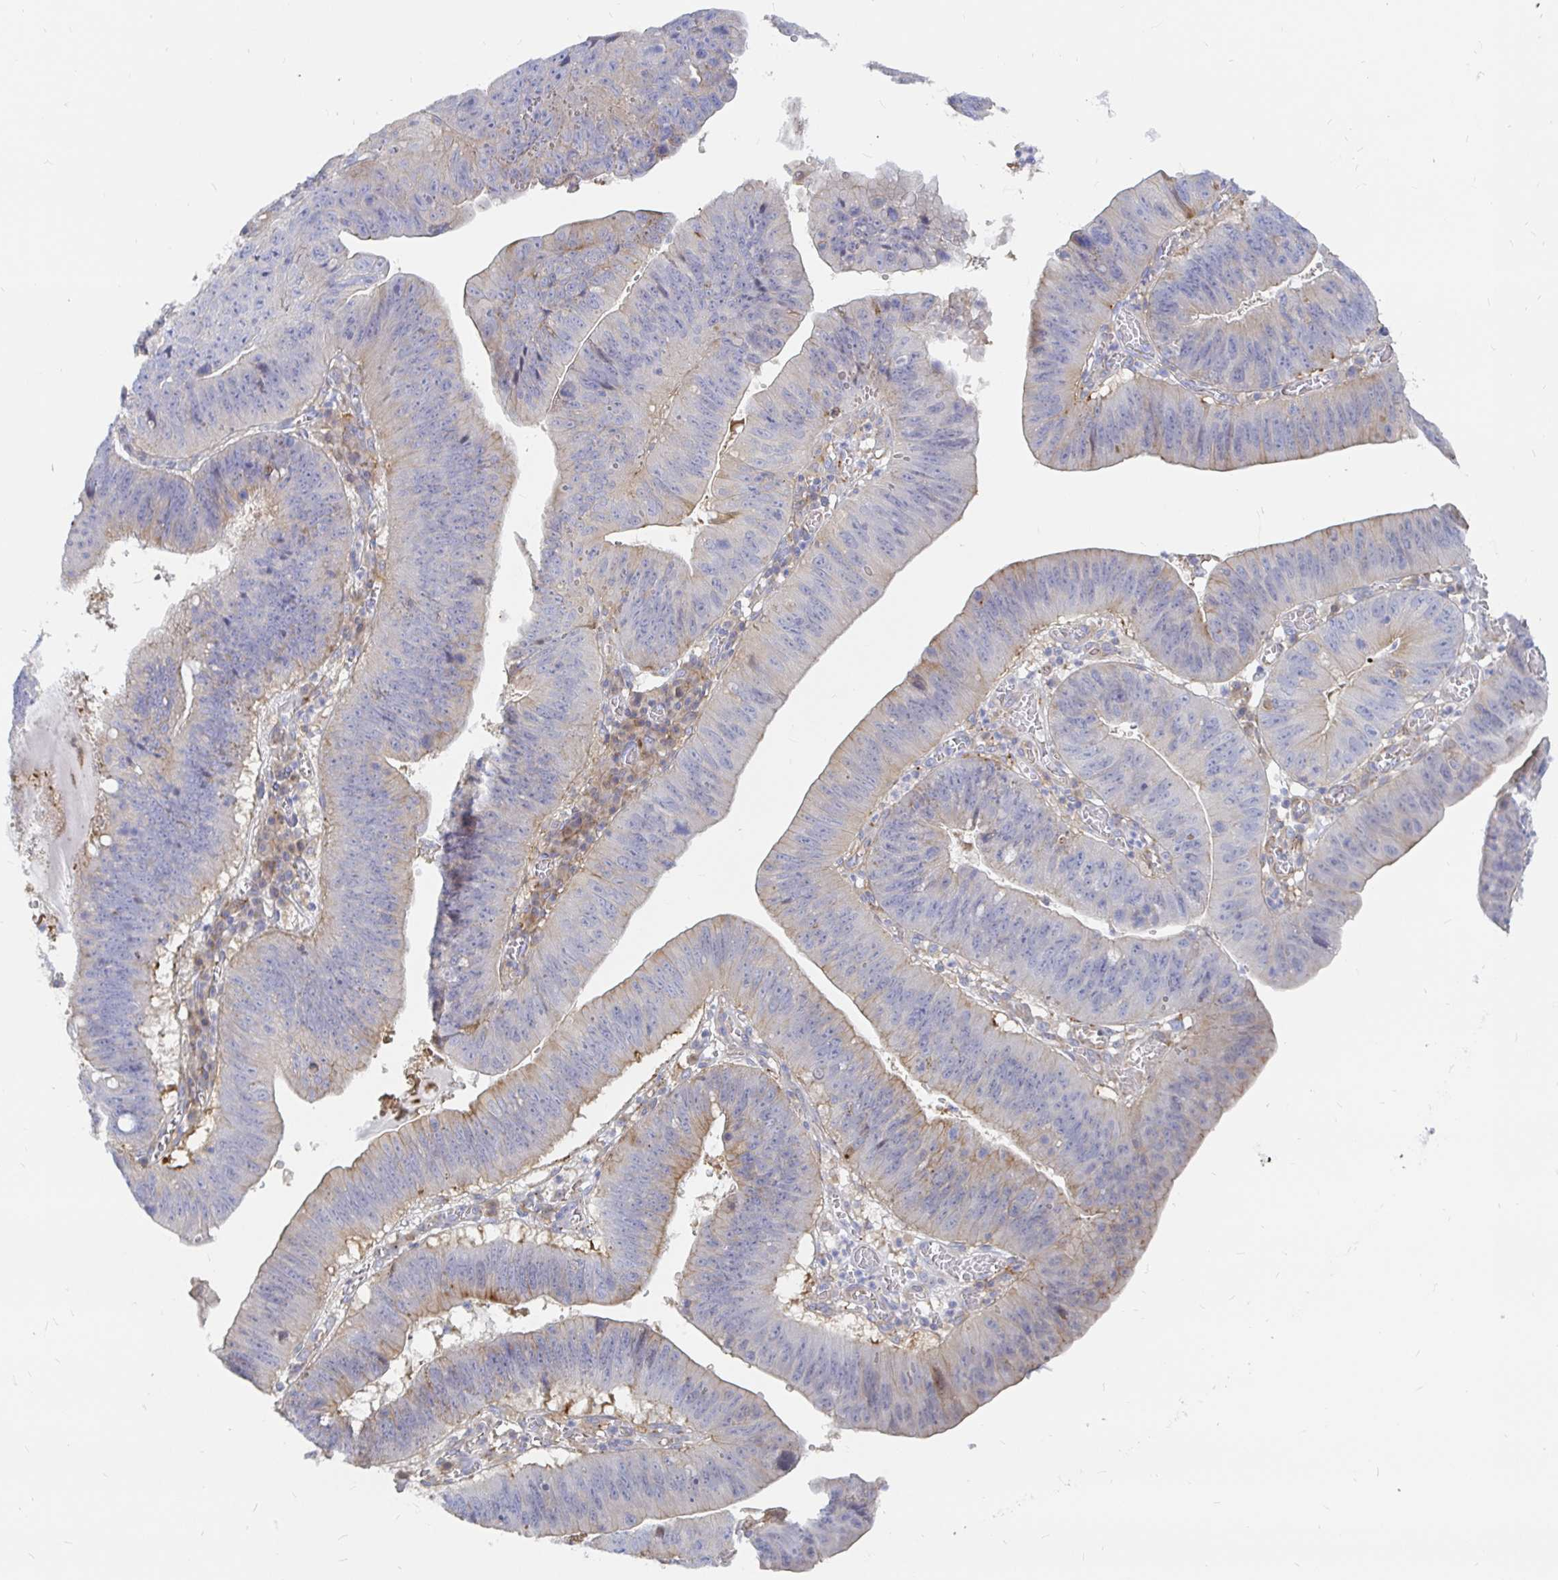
{"staining": {"intensity": "weak", "quantity": "<25%", "location": "cytoplasmic/membranous"}, "tissue": "stomach cancer", "cell_type": "Tumor cells", "image_type": "cancer", "snomed": [{"axis": "morphology", "description": "Adenocarcinoma, NOS"}, {"axis": "topography", "description": "Stomach"}], "caption": "This image is of stomach cancer stained with immunohistochemistry to label a protein in brown with the nuclei are counter-stained blue. There is no staining in tumor cells. (Brightfield microscopy of DAB IHC at high magnification).", "gene": "KCTD19", "patient": {"sex": "male", "age": 59}}